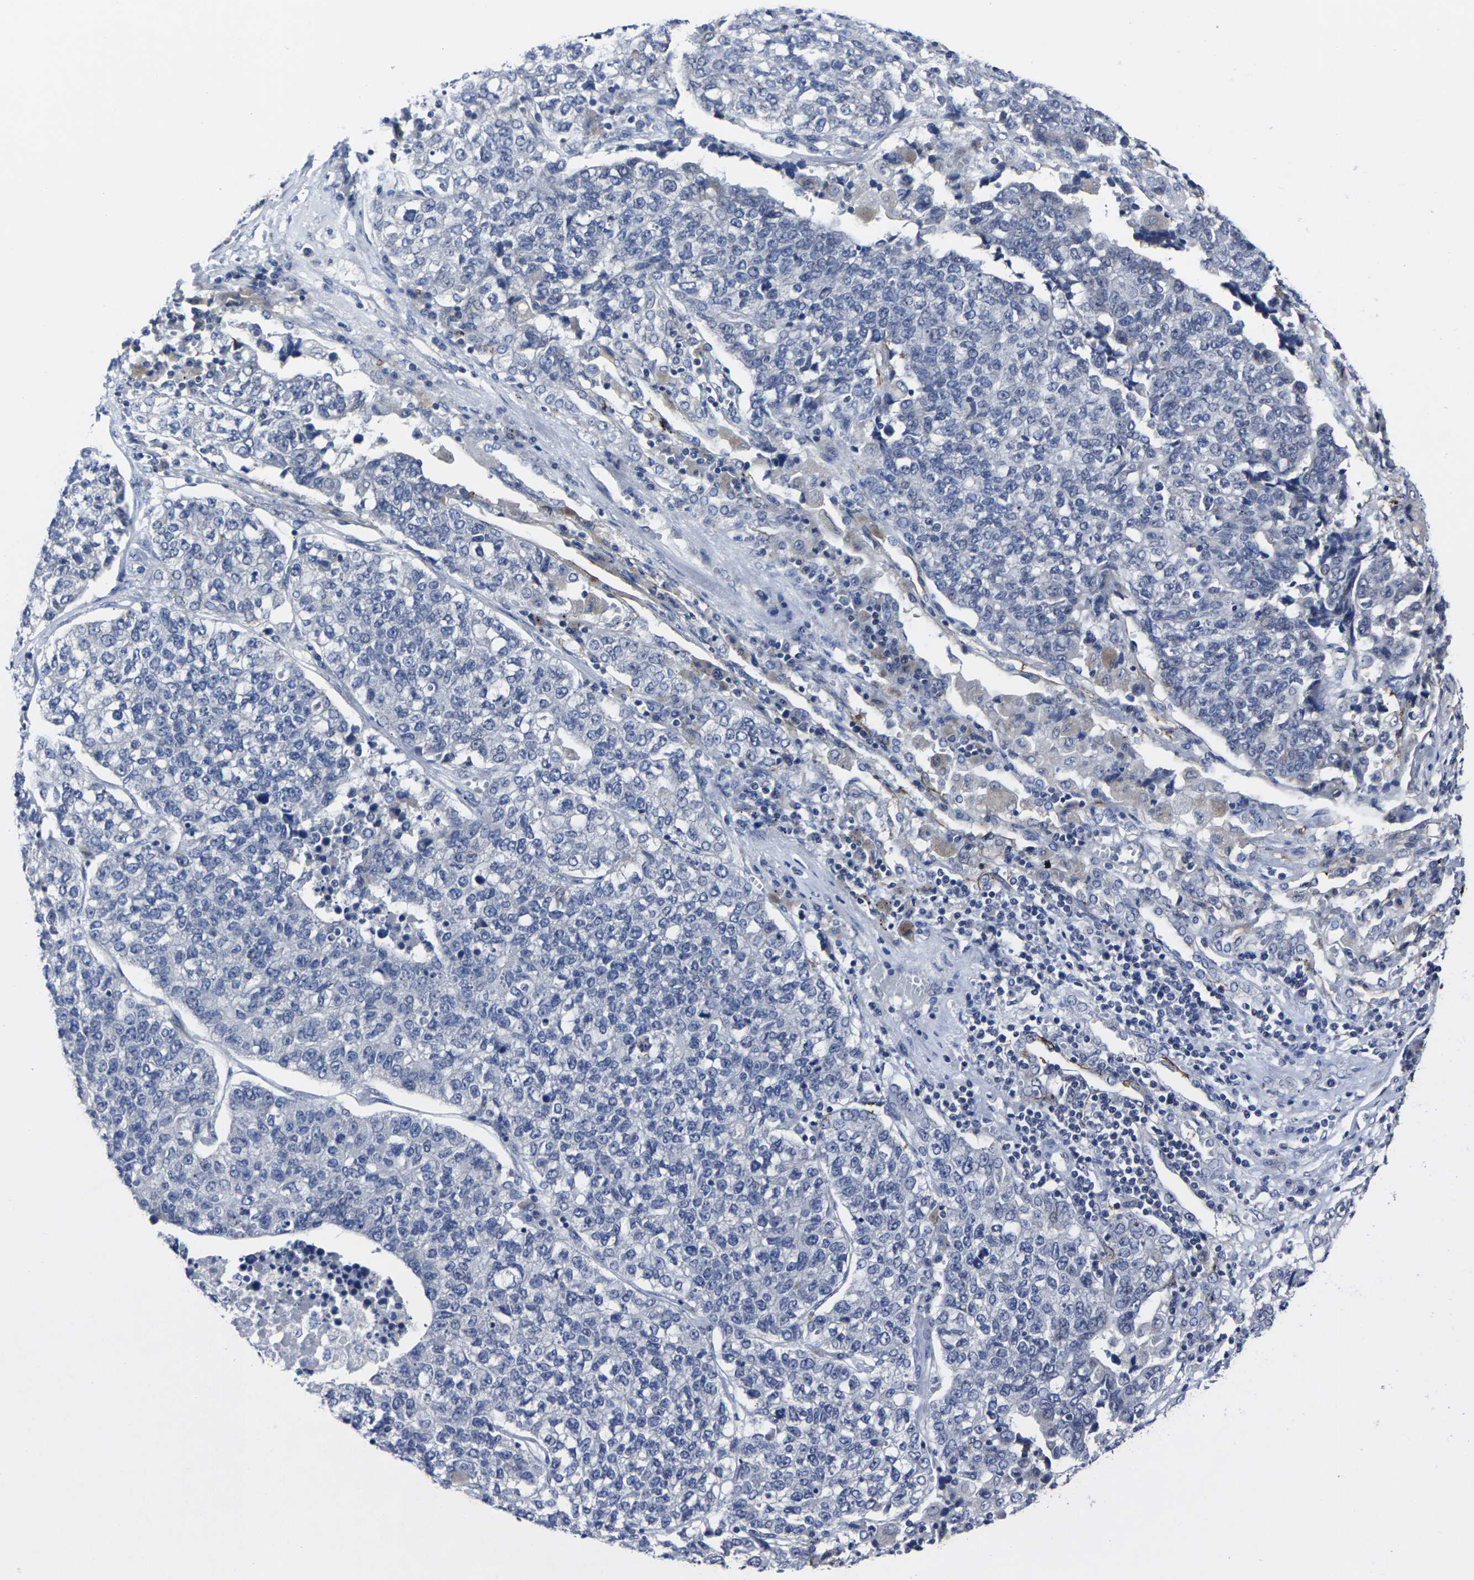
{"staining": {"intensity": "negative", "quantity": "none", "location": "none"}, "tissue": "lung cancer", "cell_type": "Tumor cells", "image_type": "cancer", "snomed": [{"axis": "morphology", "description": "Adenocarcinoma, NOS"}, {"axis": "topography", "description": "Lung"}], "caption": "Immunohistochemistry histopathology image of neoplastic tissue: human adenocarcinoma (lung) stained with DAB (3,3'-diaminobenzidine) demonstrates no significant protein staining in tumor cells. The staining was performed using DAB to visualize the protein expression in brown, while the nuclei were stained in blue with hematoxylin (Magnification: 20x).", "gene": "MSANTD4", "patient": {"sex": "male", "age": 49}}